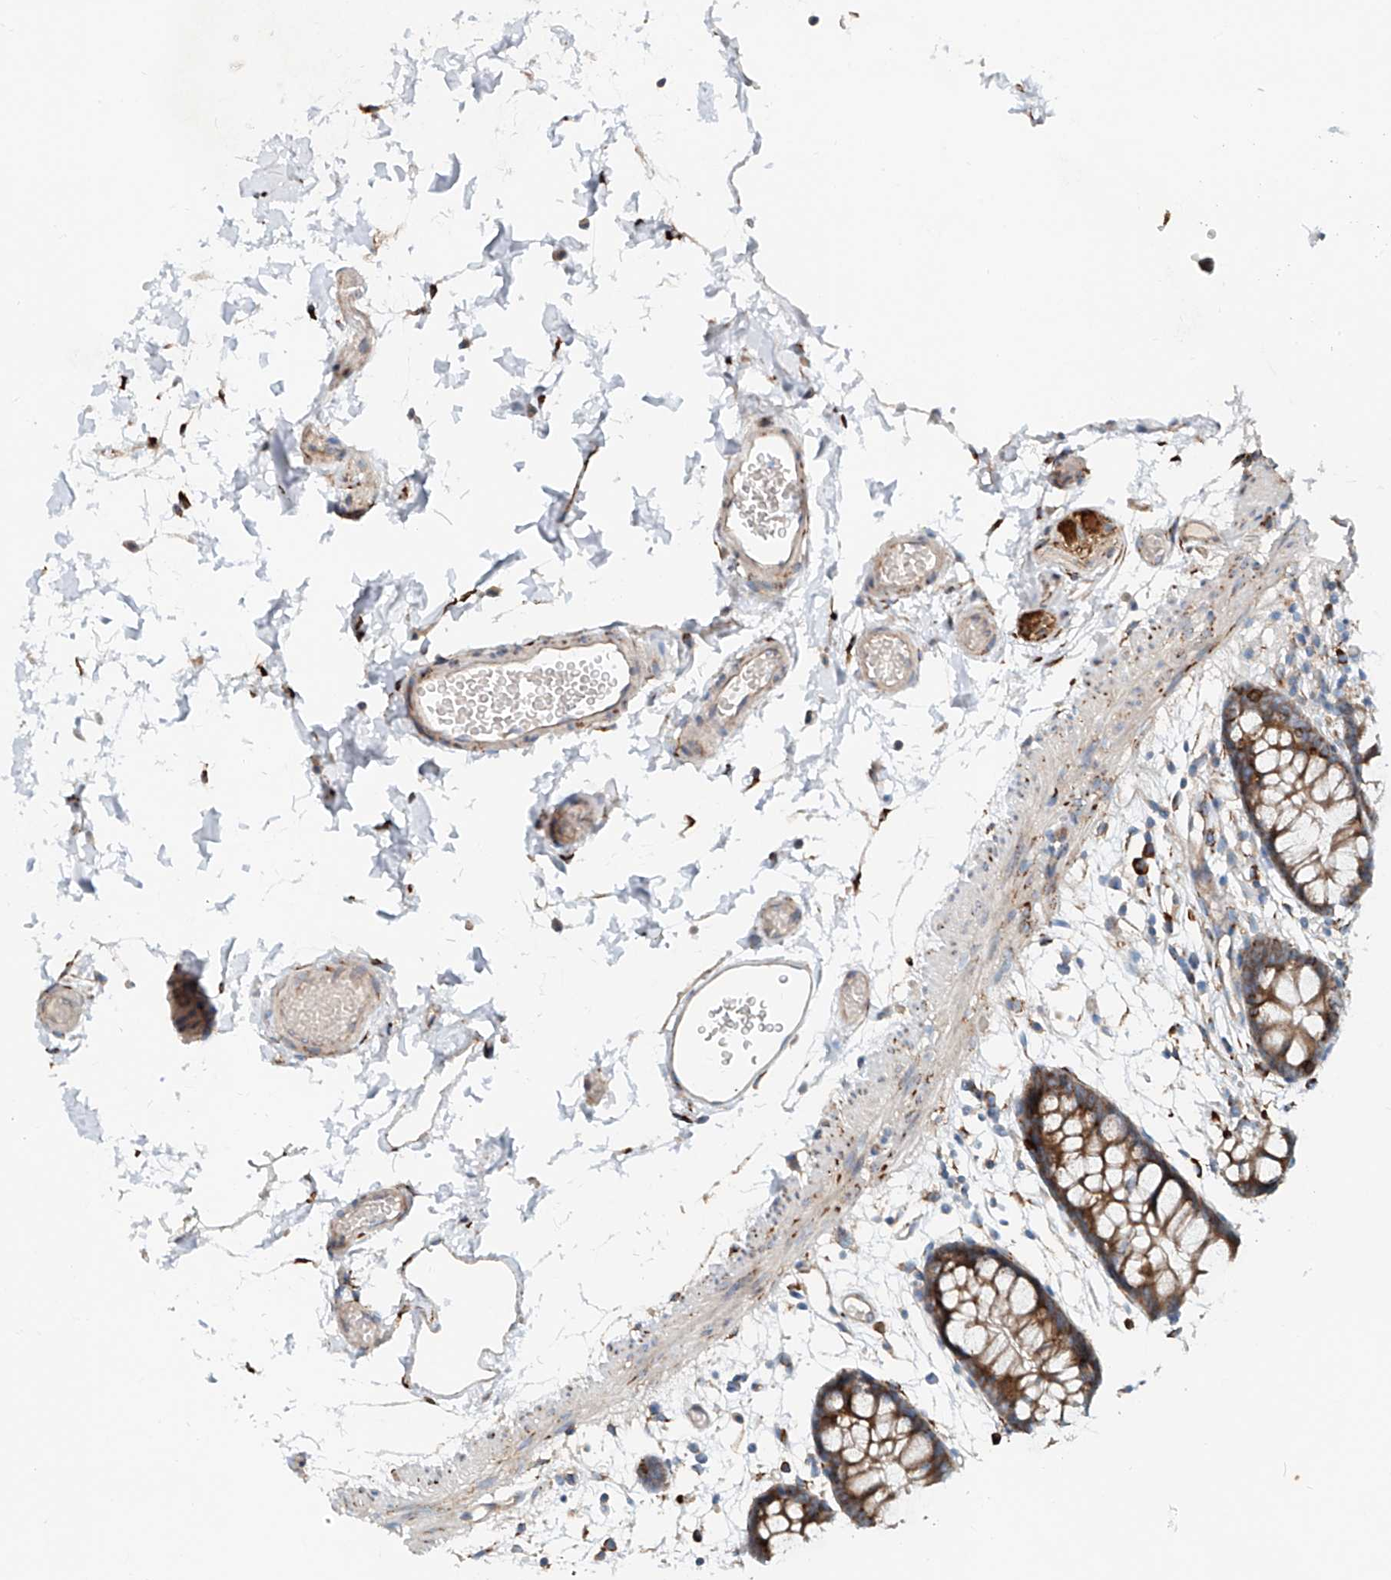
{"staining": {"intensity": "moderate", "quantity": ">75%", "location": "cytoplasmic/membranous"}, "tissue": "colon", "cell_type": "Endothelial cells", "image_type": "normal", "snomed": [{"axis": "morphology", "description": "Normal tissue, NOS"}, {"axis": "topography", "description": "Colon"}], "caption": "A brown stain shows moderate cytoplasmic/membranous positivity of a protein in endothelial cells of normal human colon. (brown staining indicates protein expression, while blue staining denotes nuclei).", "gene": "SNAP29", "patient": {"sex": "male", "age": 56}}